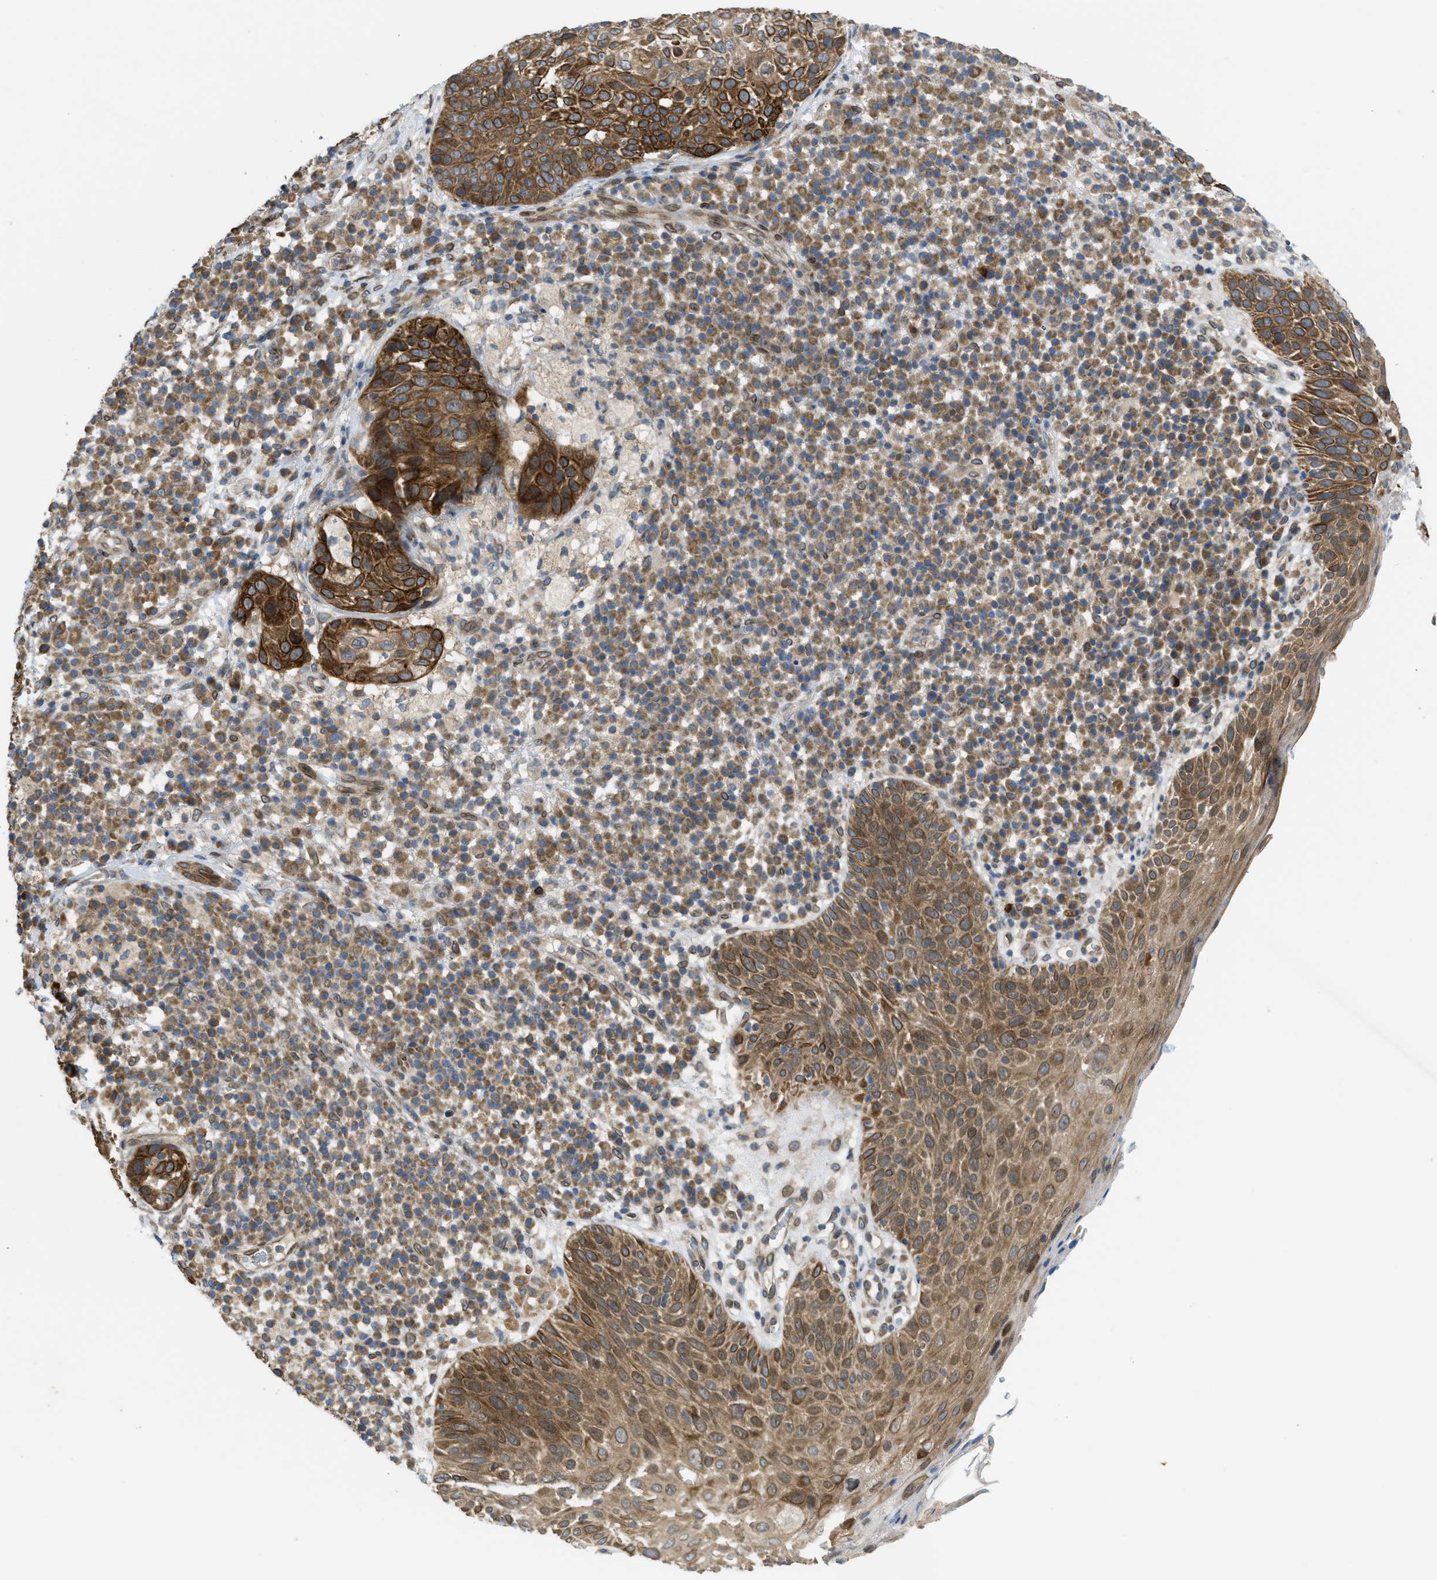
{"staining": {"intensity": "strong", "quantity": ">75%", "location": "cytoplasmic/membranous"}, "tissue": "skin cancer", "cell_type": "Tumor cells", "image_type": "cancer", "snomed": [{"axis": "morphology", "description": "Squamous cell carcinoma in situ, NOS"}, {"axis": "morphology", "description": "Squamous cell carcinoma, NOS"}, {"axis": "topography", "description": "Skin"}], "caption": "Protein staining by IHC shows strong cytoplasmic/membranous staining in about >75% of tumor cells in squamous cell carcinoma in situ (skin).", "gene": "EIF2AK3", "patient": {"sex": "male", "age": 93}}